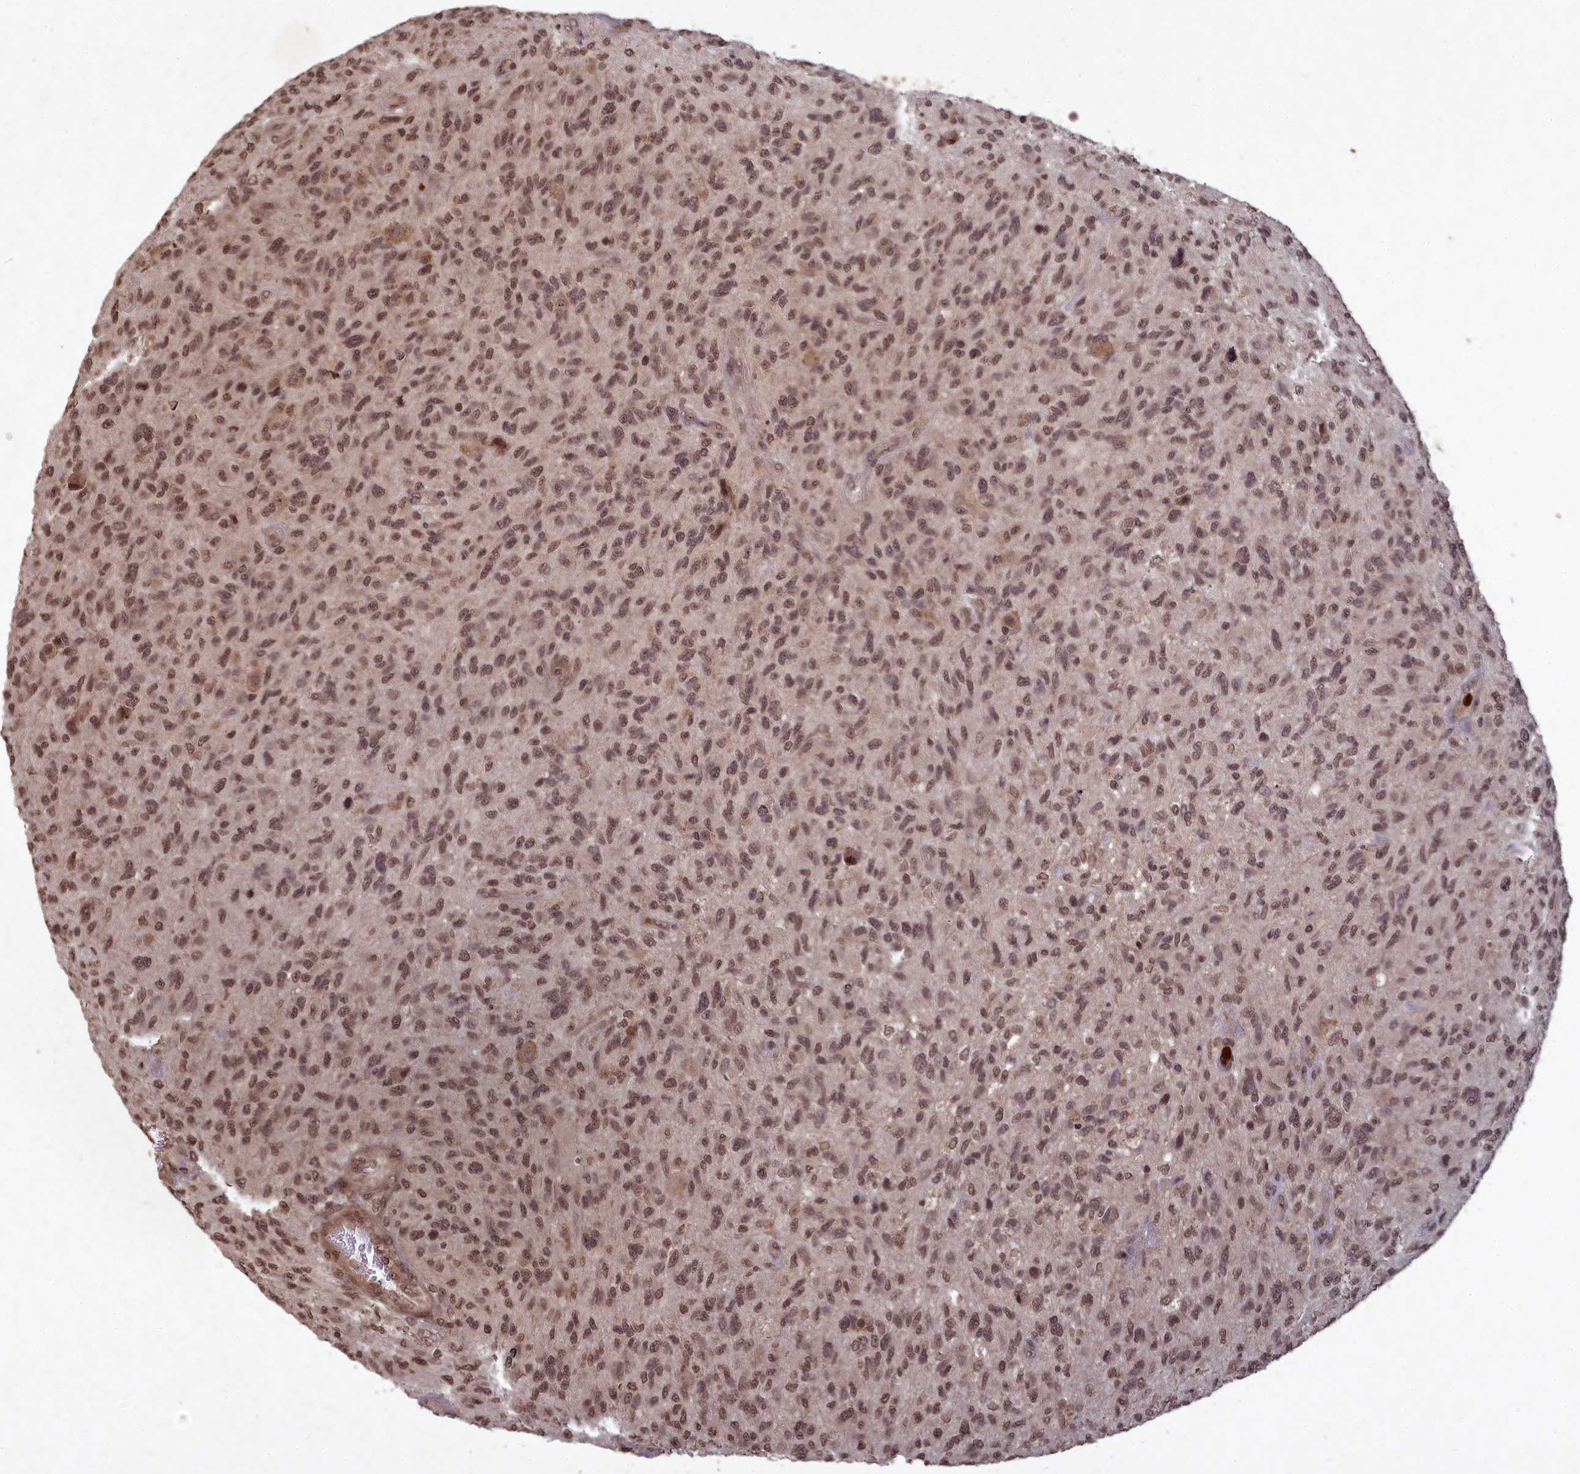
{"staining": {"intensity": "moderate", "quantity": ">75%", "location": "nuclear"}, "tissue": "glioma", "cell_type": "Tumor cells", "image_type": "cancer", "snomed": [{"axis": "morphology", "description": "Glioma, malignant, High grade"}, {"axis": "topography", "description": "Brain"}], "caption": "A brown stain shows moderate nuclear staining of a protein in human malignant glioma (high-grade) tumor cells. Using DAB (3,3'-diaminobenzidine) (brown) and hematoxylin (blue) stains, captured at high magnification using brightfield microscopy.", "gene": "SRMS", "patient": {"sex": "male", "age": 47}}